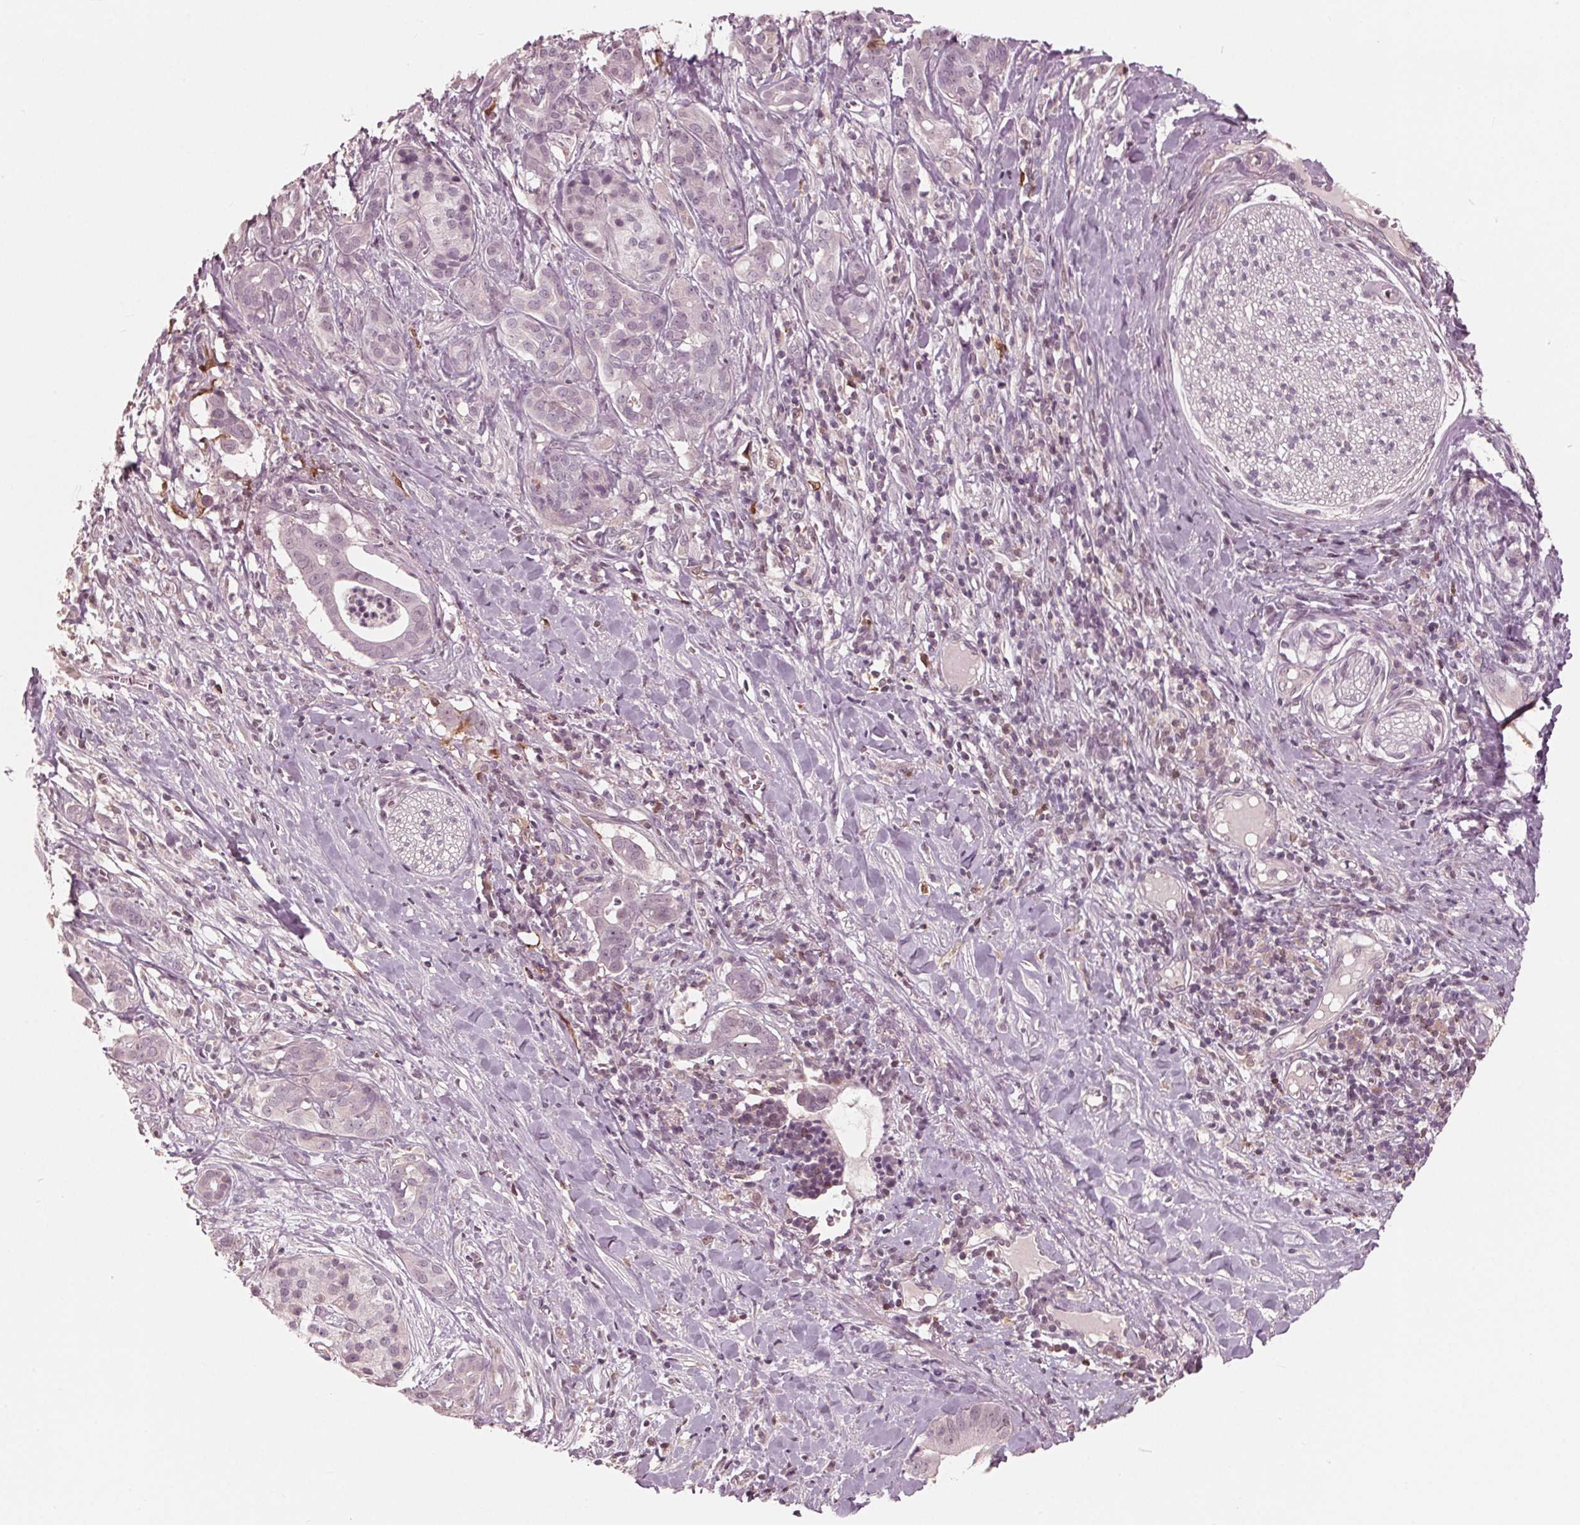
{"staining": {"intensity": "negative", "quantity": "none", "location": "none"}, "tissue": "pancreatic cancer", "cell_type": "Tumor cells", "image_type": "cancer", "snomed": [{"axis": "morphology", "description": "Adenocarcinoma, NOS"}, {"axis": "topography", "description": "Pancreas"}], "caption": "IHC of human adenocarcinoma (pancreatic) displays no expression in tumor cells.", "gene": "ING3", "patient": {"sex": "male", "age": 61}}